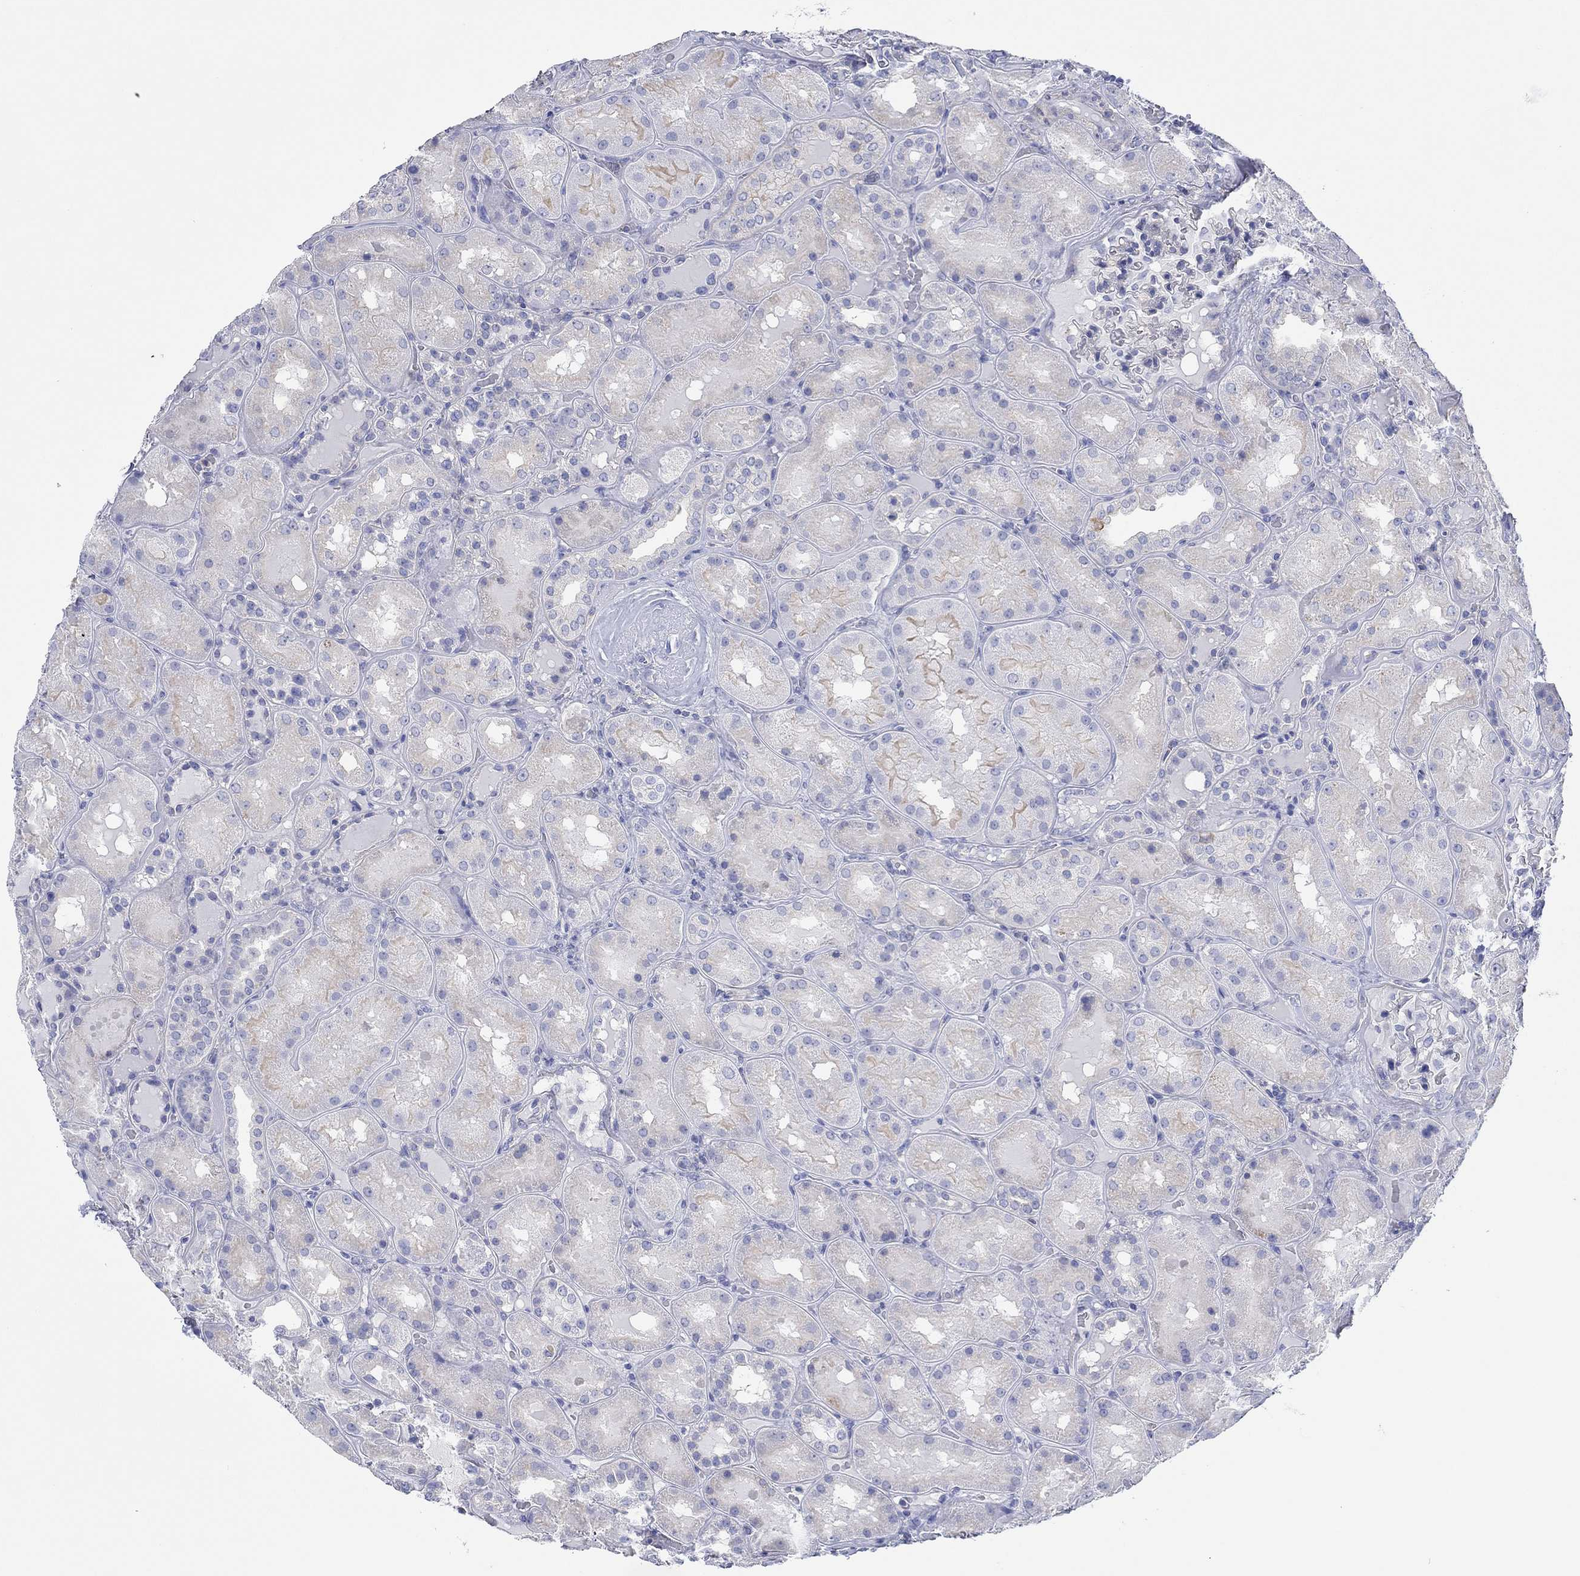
{"staining": {"intensity": "negative", "quantity": "none", "location": "none"}, "tissue": "kidney", "cell_type": "Cells in glomeruli", "image_type": "normal", "snomed": [{"axis": "morphology", "description": "Normal tissue, NOS"}, {"axis": "topography", "description": "Kidney"}], "caption": "Histopathology image shows no protein expression in cells in glomeruli of unremarkable kidney. (DAB (3,3'-diaminobenzidine) IHC, high magnification).", "gene": "PPIL6", "patient": {"sex": "male", "age": 73}}